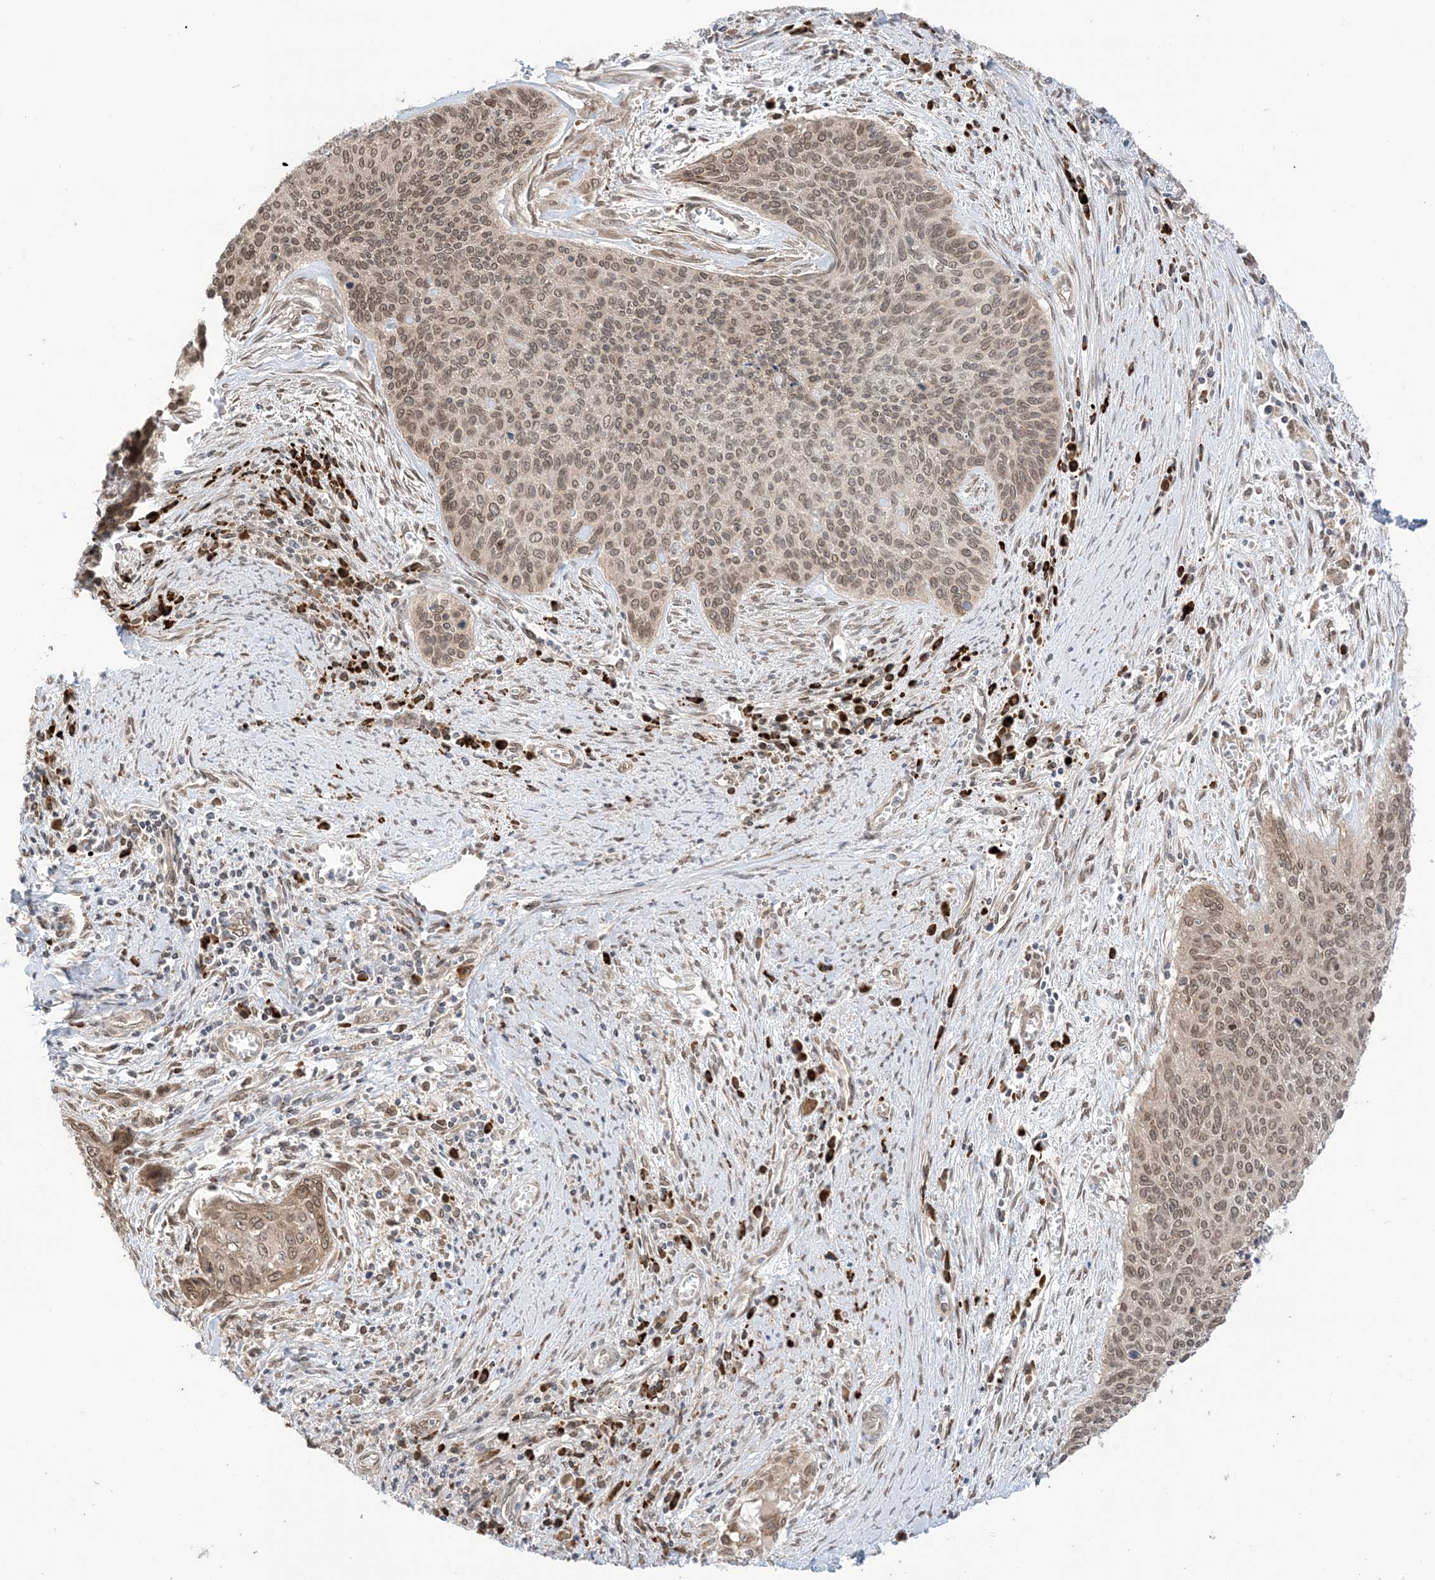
{"staining": {"intensity": "moderate", "quantity": ">75%", "location": "cytoplasmic/membranous,nuclear"}, "tissue": "cervical cancer", "cell_type": "Tumor cells", "image_type": "cancer", "snomed": [{"axis": "morphology", "description": "Squamous cell carcinoma, NOS"}, {"axis": "topography", "description": "Cervix"}], "caption": "Tumor cells reveal moderate cytoplasmic/membranous and nuclear staining in approximately >75% of cells in squamous cell carcinoma (cervical). (Stains: DAB in brown, nuclei in blue, Microscopy: brightfield microscopy at high magnification).", "gene": "UBE2E2", "patient": {"sex": "female", "age": 55}}